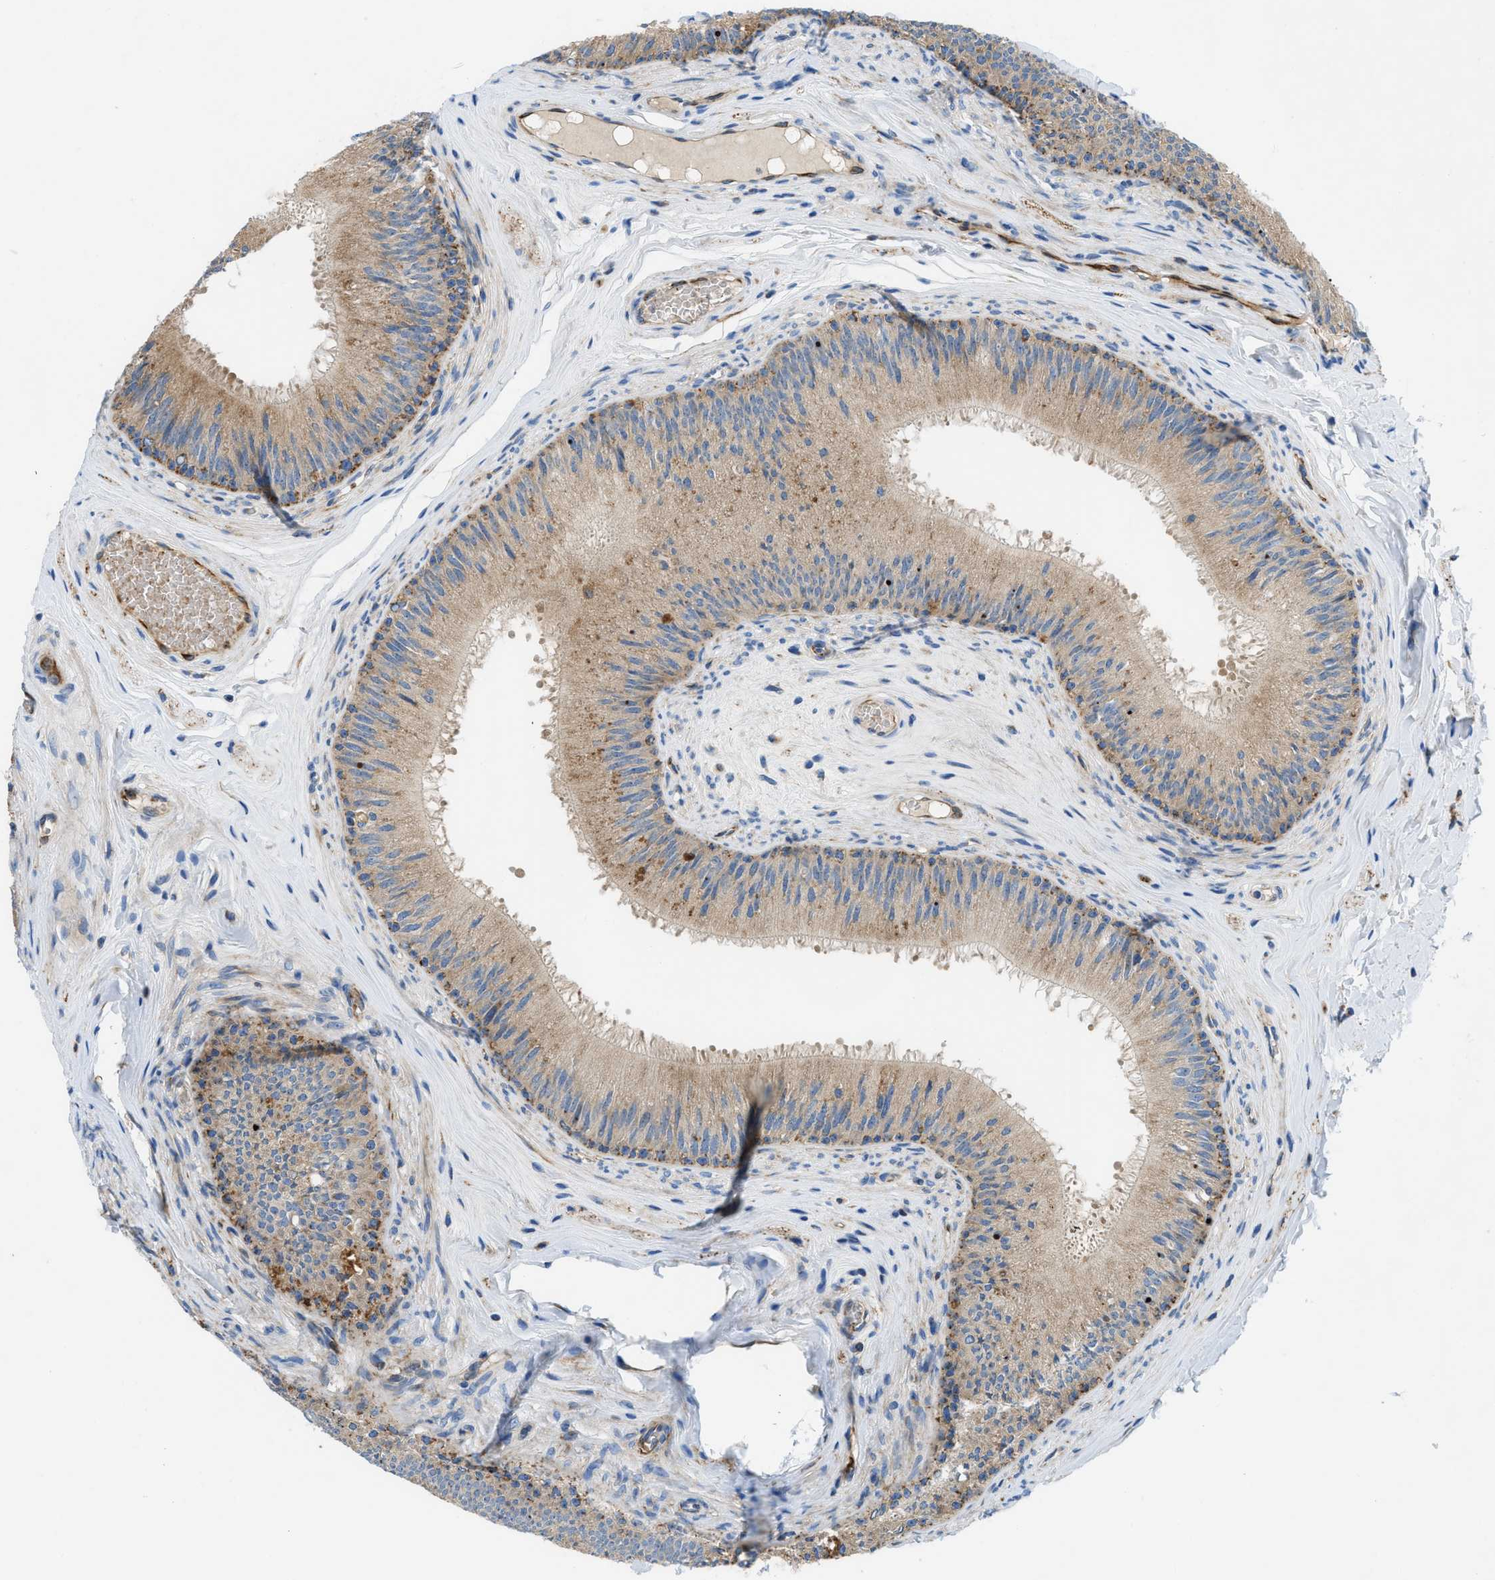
{"staining": {"intensity": "weak", "quantity": ">75%", "location": "cytoplasmic/membranous"}, "tissue": "epididymis", "cell_type": "Glandular cells", "image_type": "normal", "snomed": [{"axis": "morphology", "description": "Normal tissue, NOS"}, {"axis": "topography", "description": "Testis"}, {"axis": "topography", "description": "Epididymis"}], "caption": "Immunohistochemical staining of normal epididymis reveals >75% levels of weak cytoplasmic/membranous protein staining in approximately >75% of glandular cells.", "gene": "ZNF831", "patient": {"sex": "male", "age": 36}}